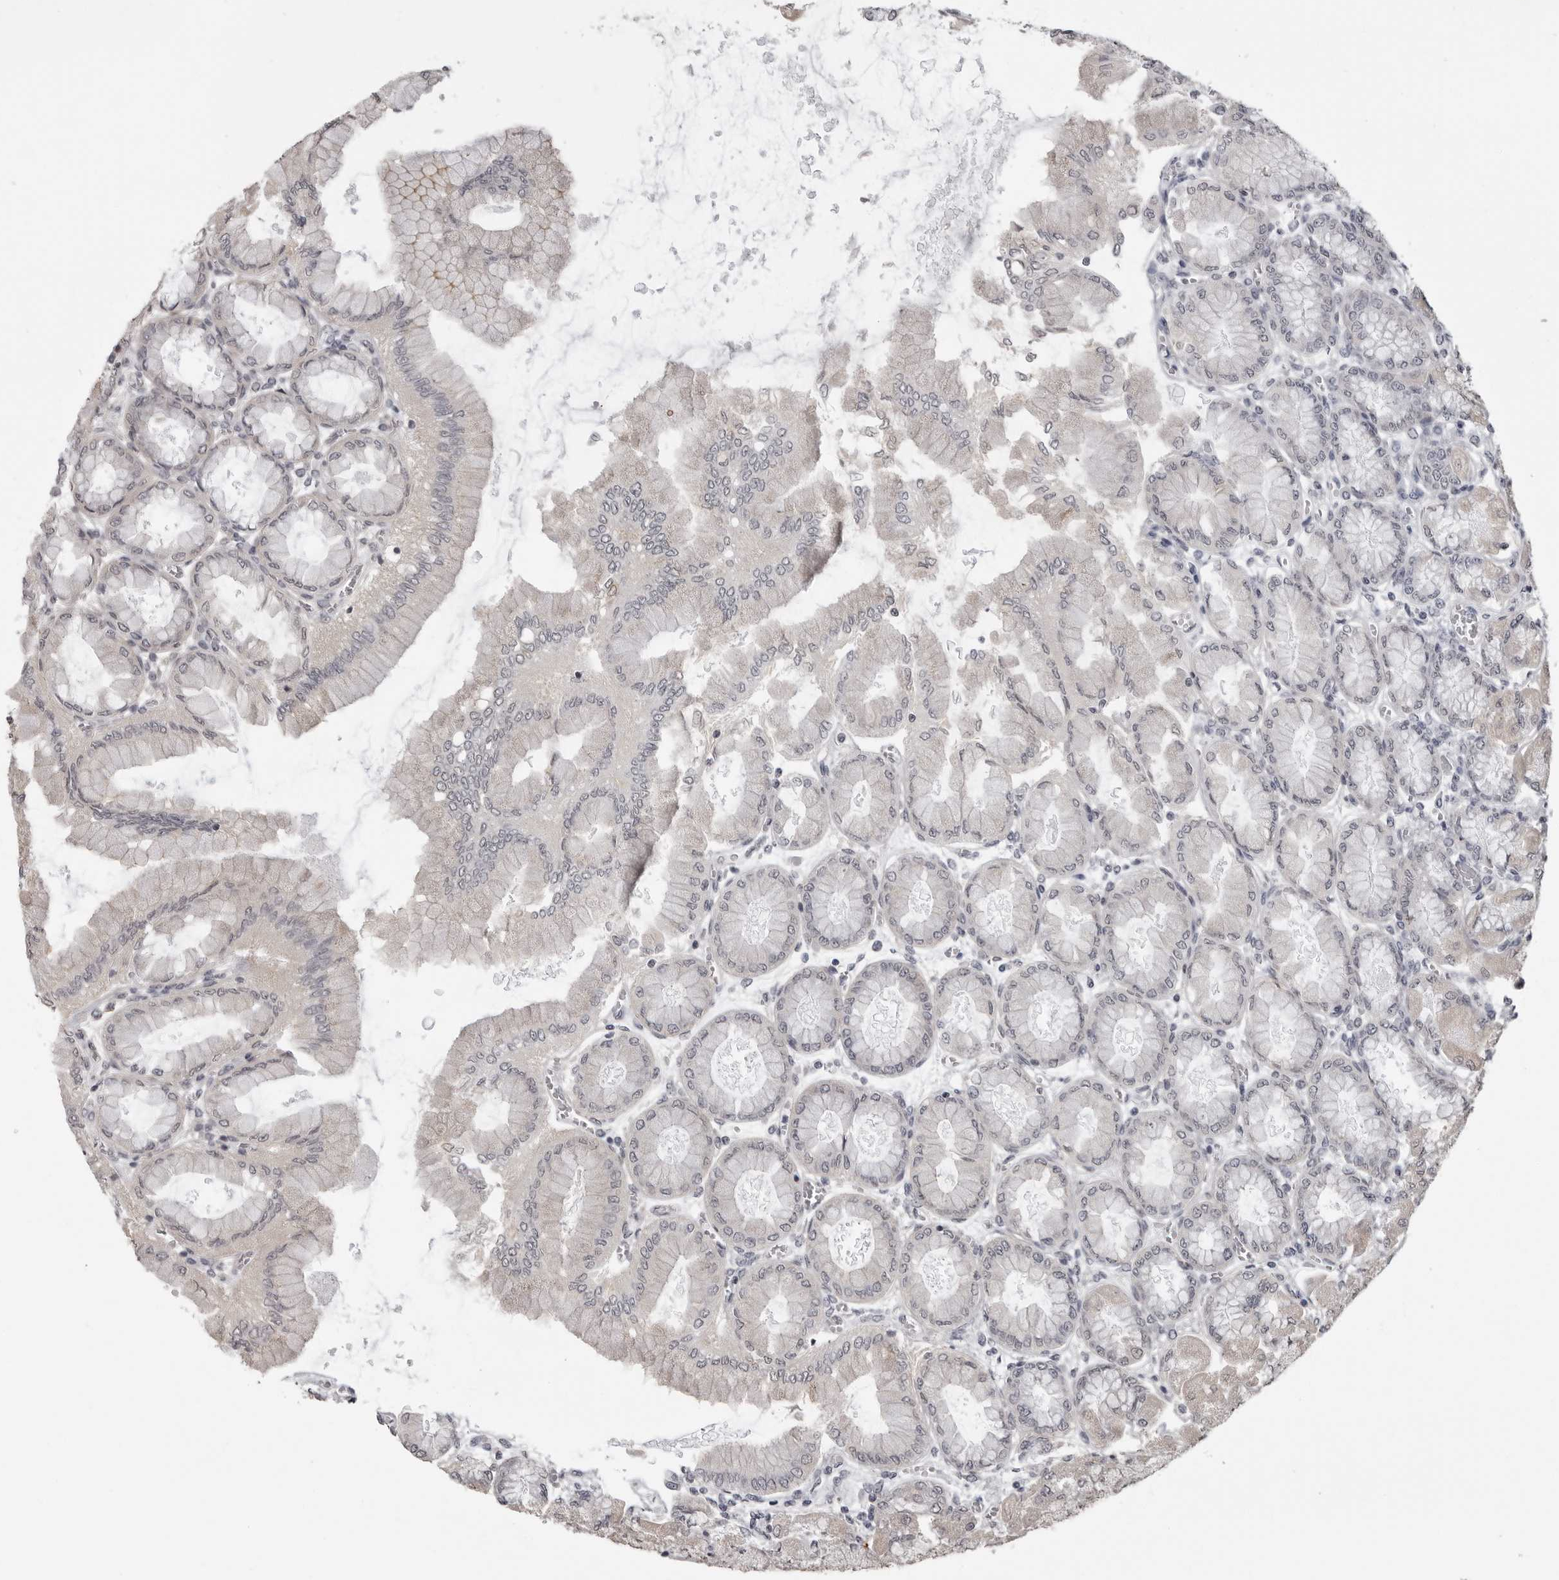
{"staining": {"intensity": "moderate", "quantity": "<25%", "location": "cytoplasmic/membranous,nuclear"}, "tissue": "stomach", "cell_type": "Glandular cells", "image_type": "normal", "snomed": [{"axis": "morphology", "description": "Normal tissue, NOS"}, {"axis": "topography", "description": "Stomach, upper"}], "caption": "Brown immunohistochemical staining in unremarkable stomach exhibits moderate cytoplasmic/membranous,nuclear expression in about <25% of glandular cells.", "gene": "PRRX2", "patient": {"sex": "female", "age": 56}}